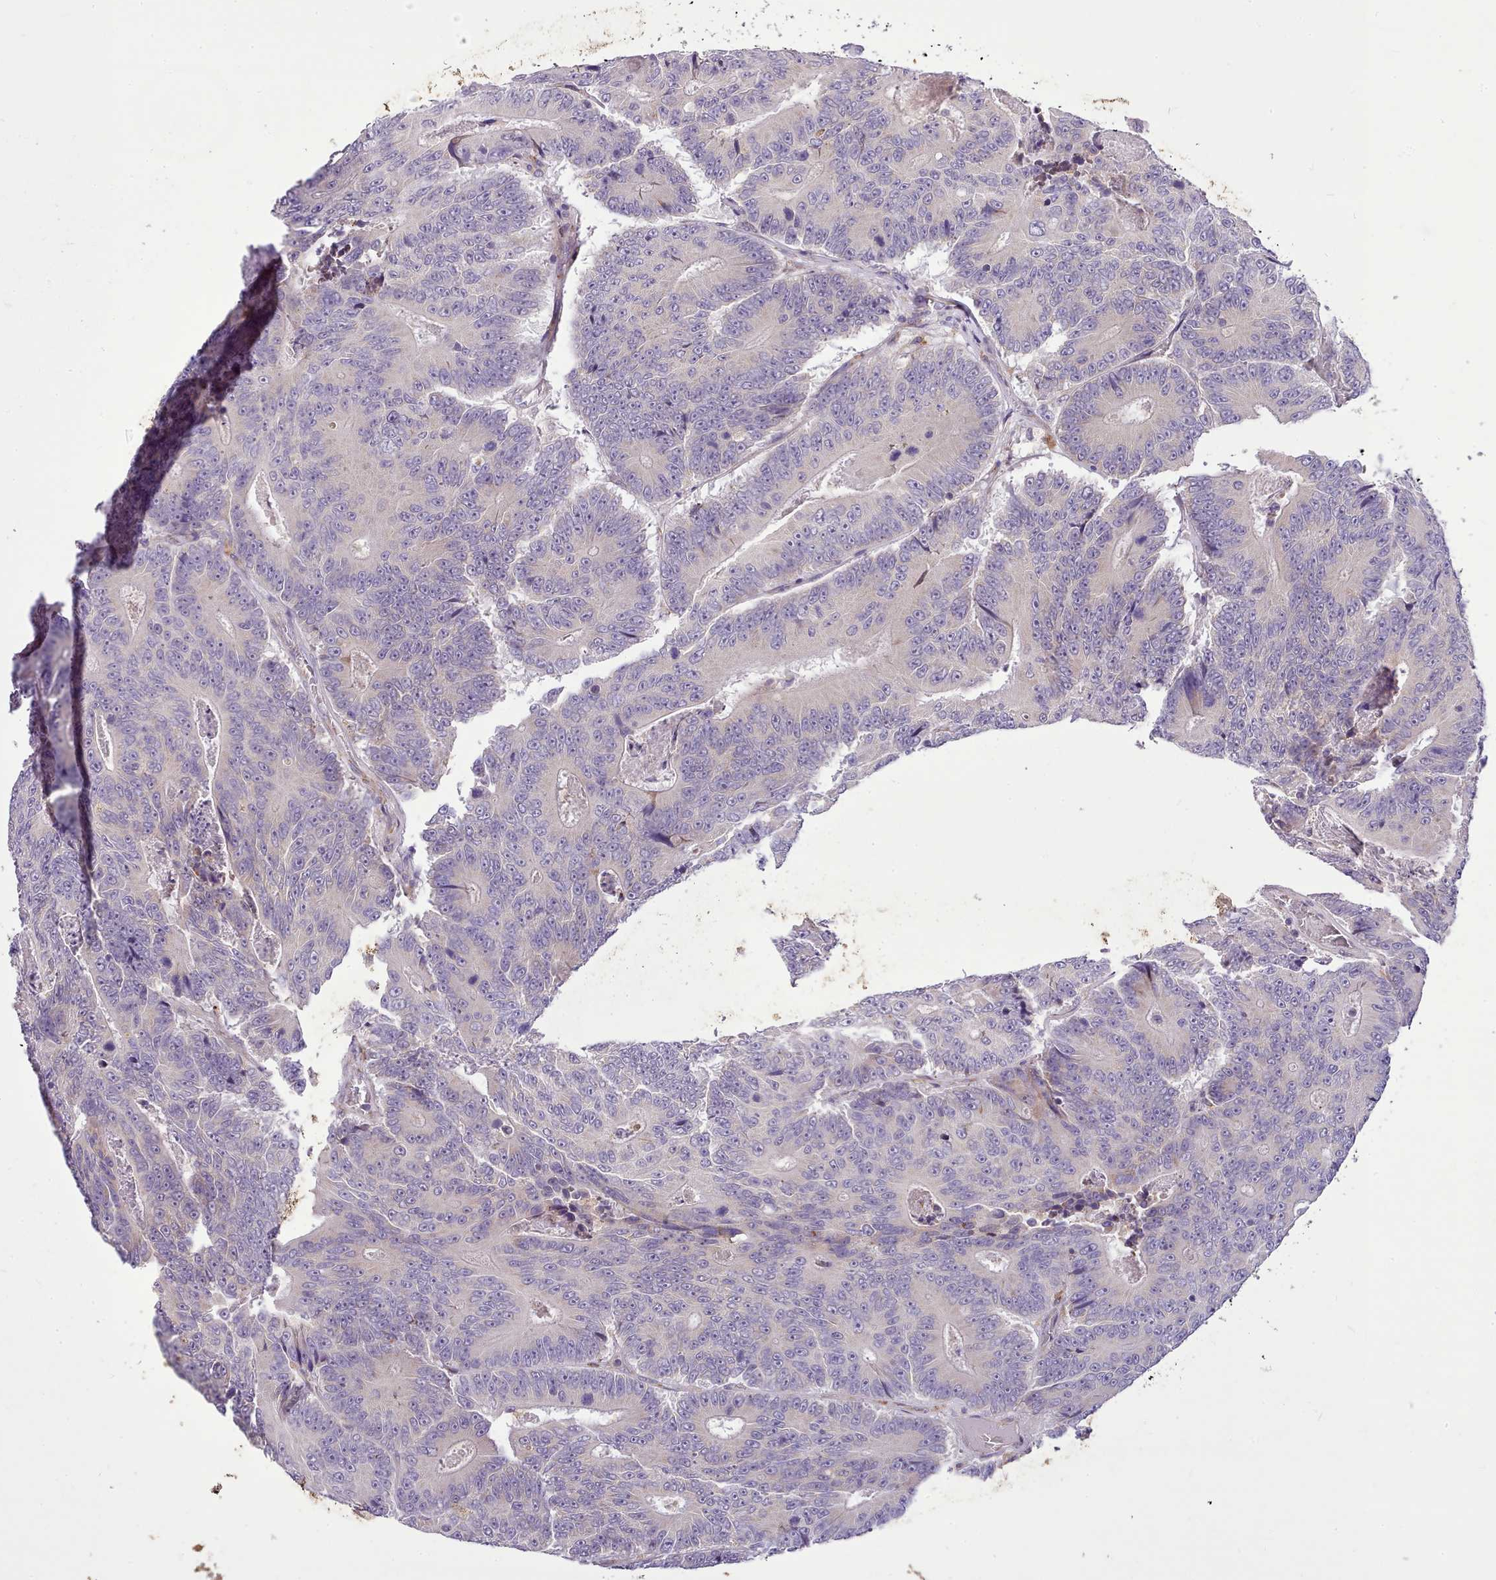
{"staining": {"intensity": "negative", "quantity": "none", "location": "none"}, "tissue": "colorectal cancer", "cell_type": "Tumor cells", "image_type": "cancer", "snomed": [{"axis": "morphology", "description": "Adenocarcinoma, NOS"}, {"axis": "topography", "description": "Colon"}], "caption": "There is no significant expression in tumor cells of colorectal cancer (adenocarcinoma).", "gene": "FAM83E", "patient": {"sex": "male", "age": 83}}